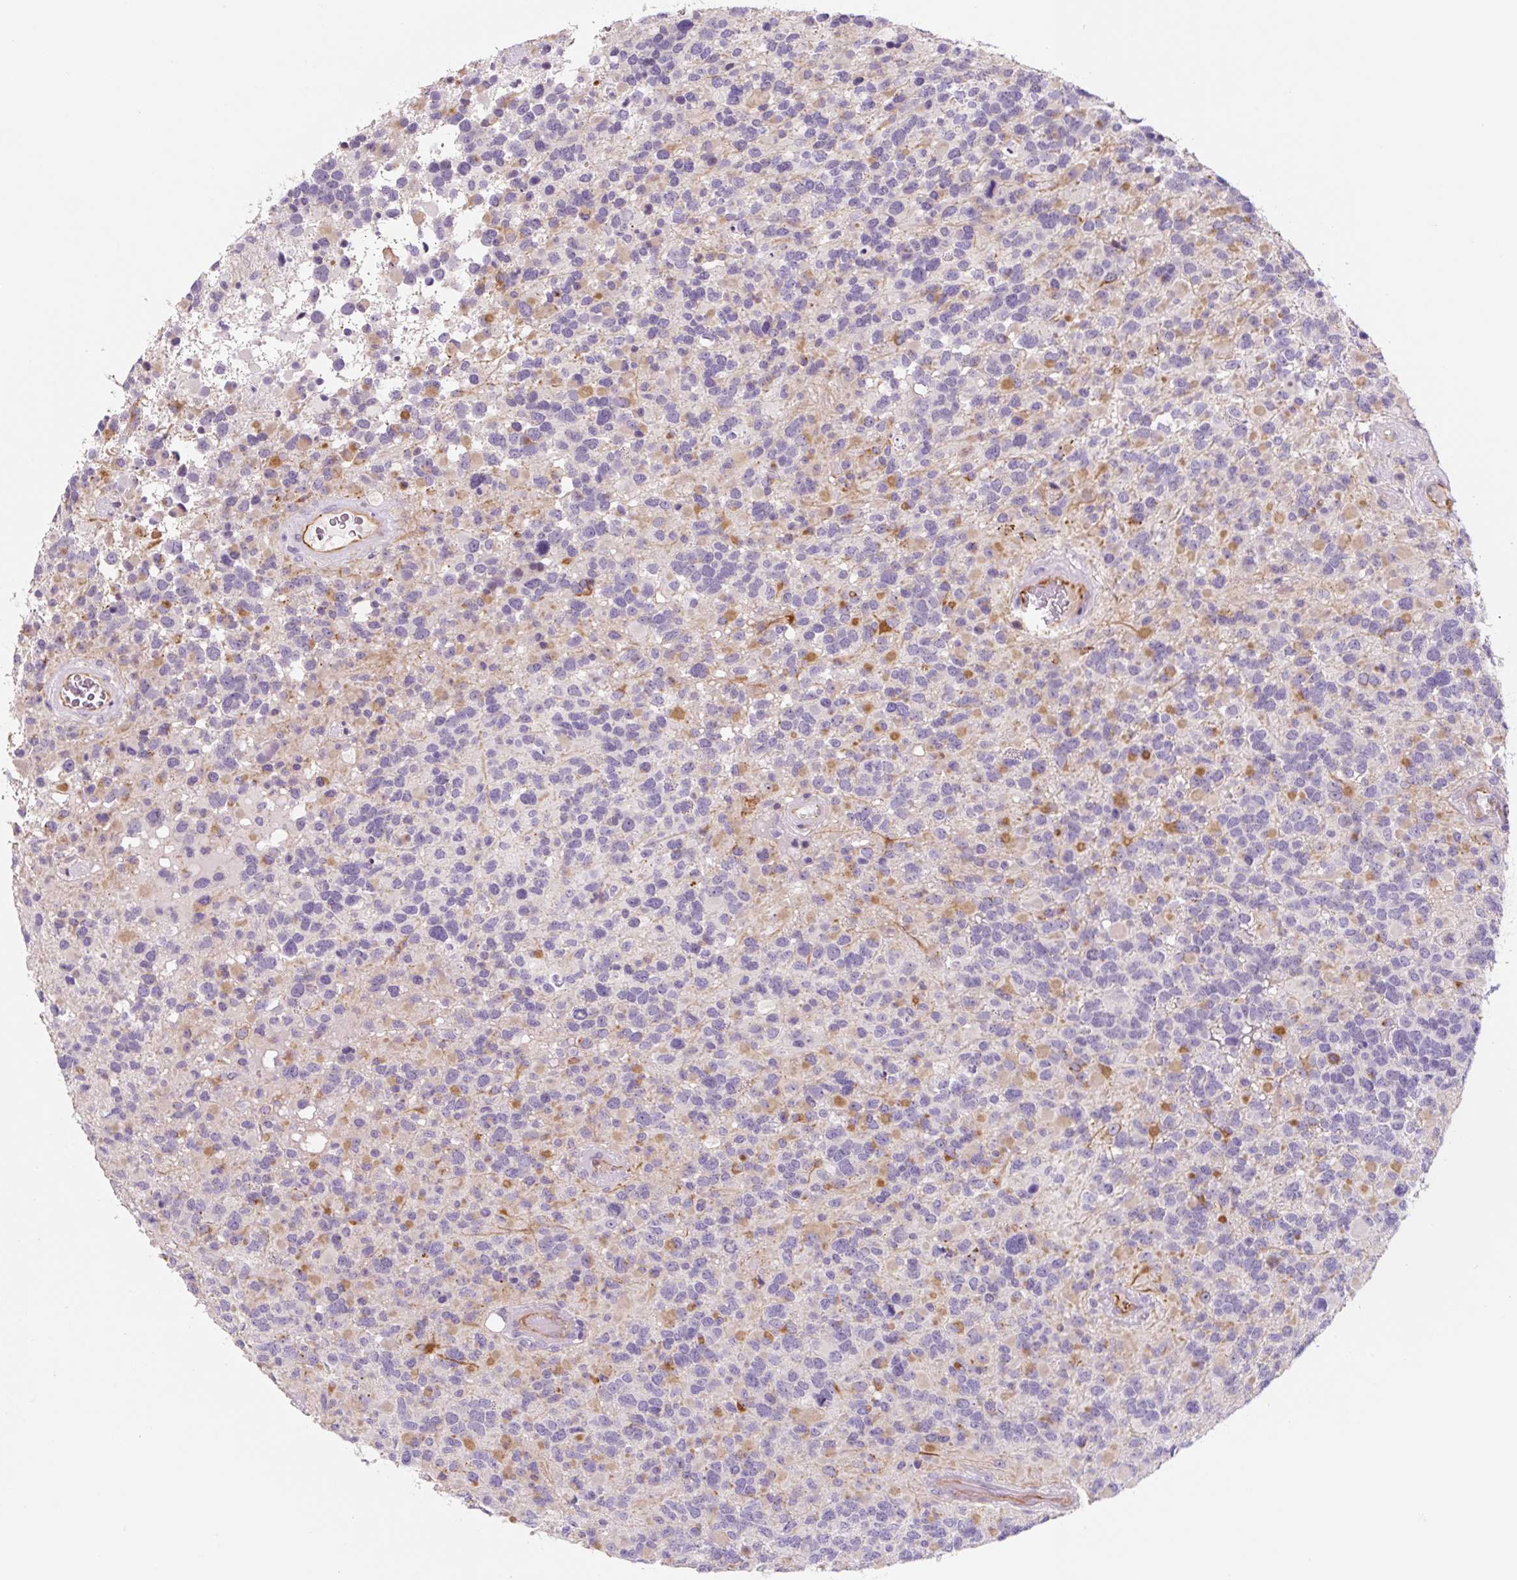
{"staining": {"intensity": "negative", "quantity": "none", "location": "none"}, "tissue": "glioma", "cell_type": "Tumor cells", "image_type": "cancer", "snomed": [{"axis": "morphology", "description": "Glioma, malignant, High grade"}, {"axis": "topography", "description": "Brain"}], "caption": "A photomicrograph of human glioma is negative for staining in tumor cells.", "gene": "CCL25", "patient": {"sex": "female", "age": 40}}